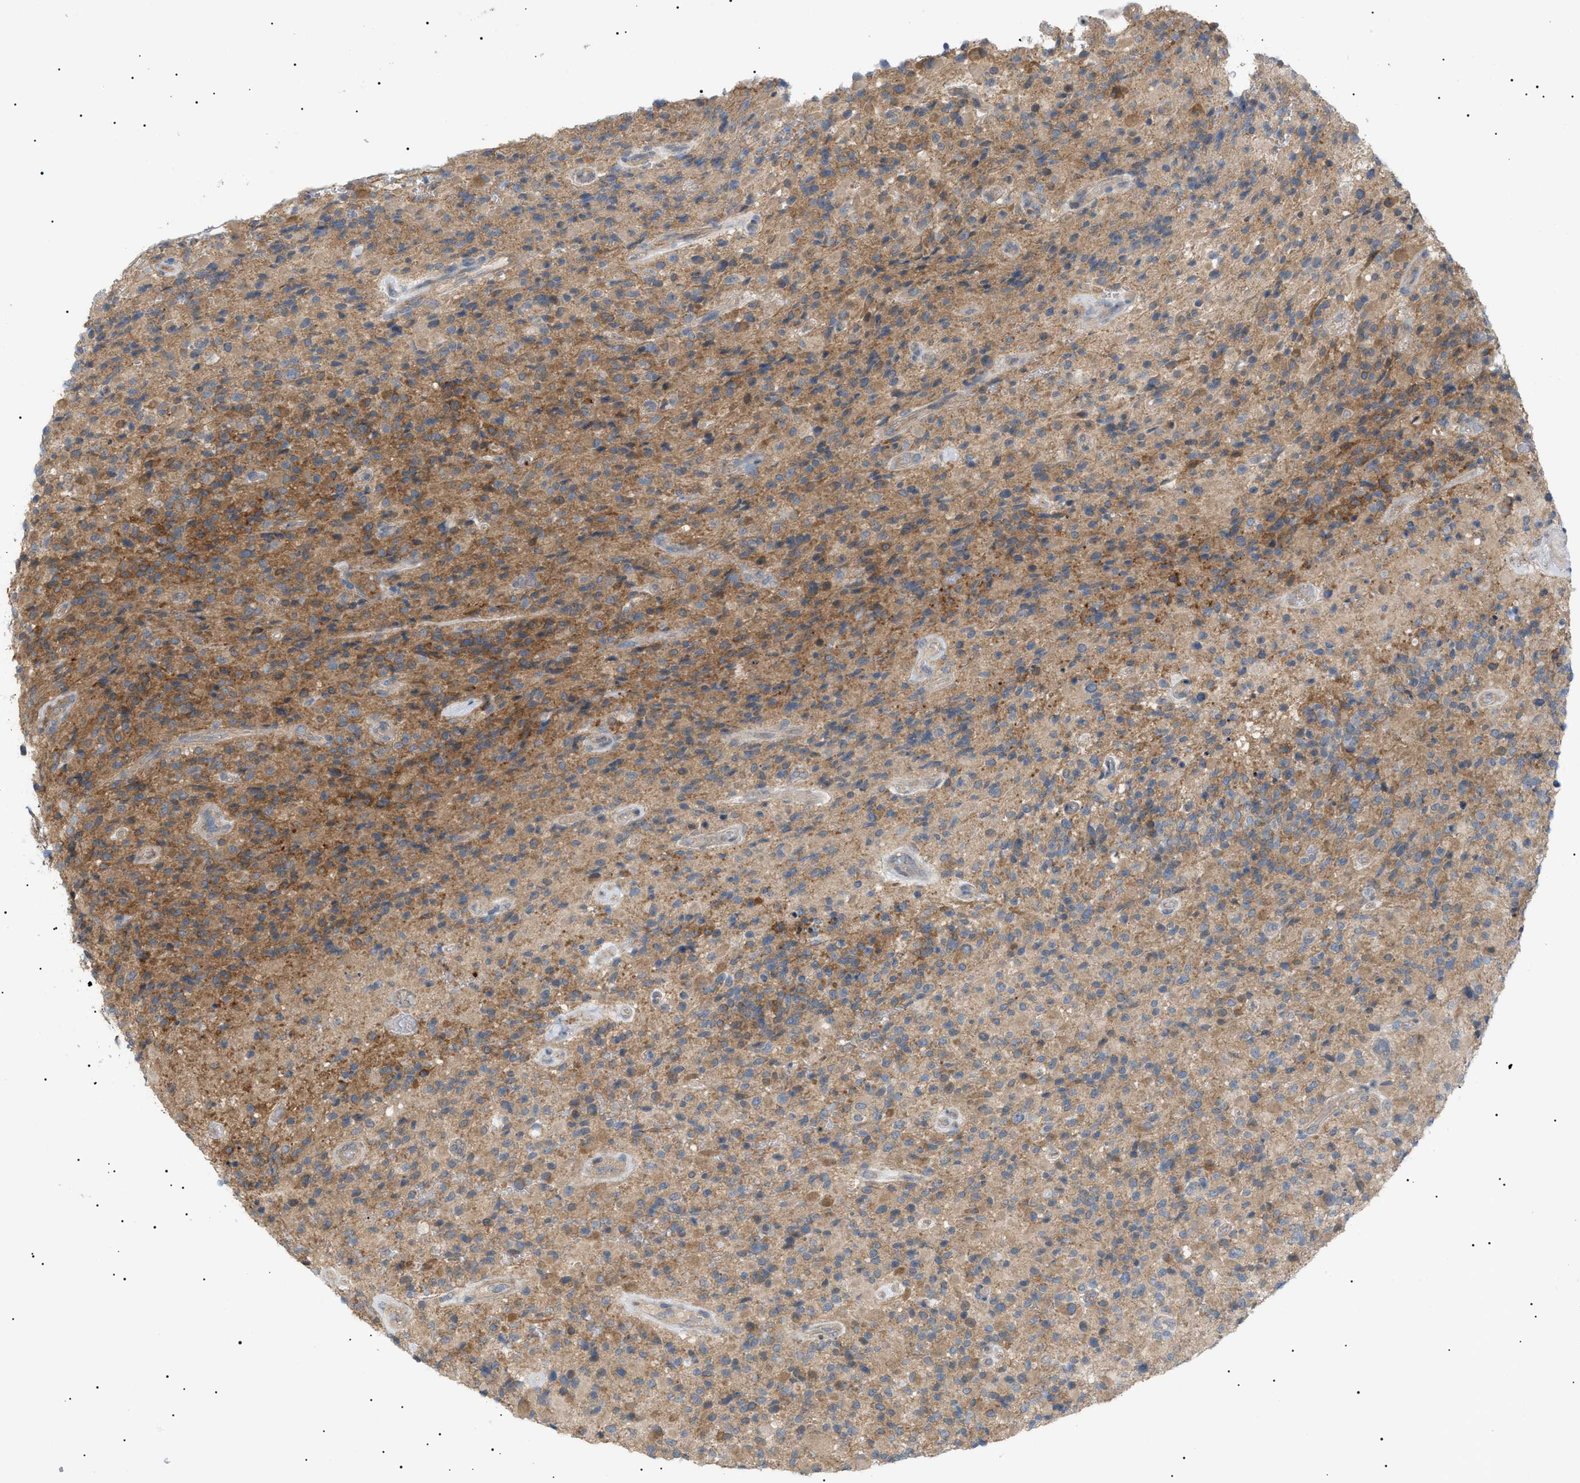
{"staining": {"intensity": "moderate", "quantity": ">75%", "location": "cytoplasmic/membranous"}, "tissue": "glioma", "cell_type": "Tumor cells", "image_type": "cancer", "snomed": [{"axis": "morphology", "description": "Glioma, malignant, High grade"}, {"axis": "topography", "description": "Brain"}], "caption": "Moderate cytoplasmic/membranous protein staining is appreciated in approximately >75% of tumor cells in glioma.", "gene": "IRS2", "patient": {"sex": "male", "age": 71}}